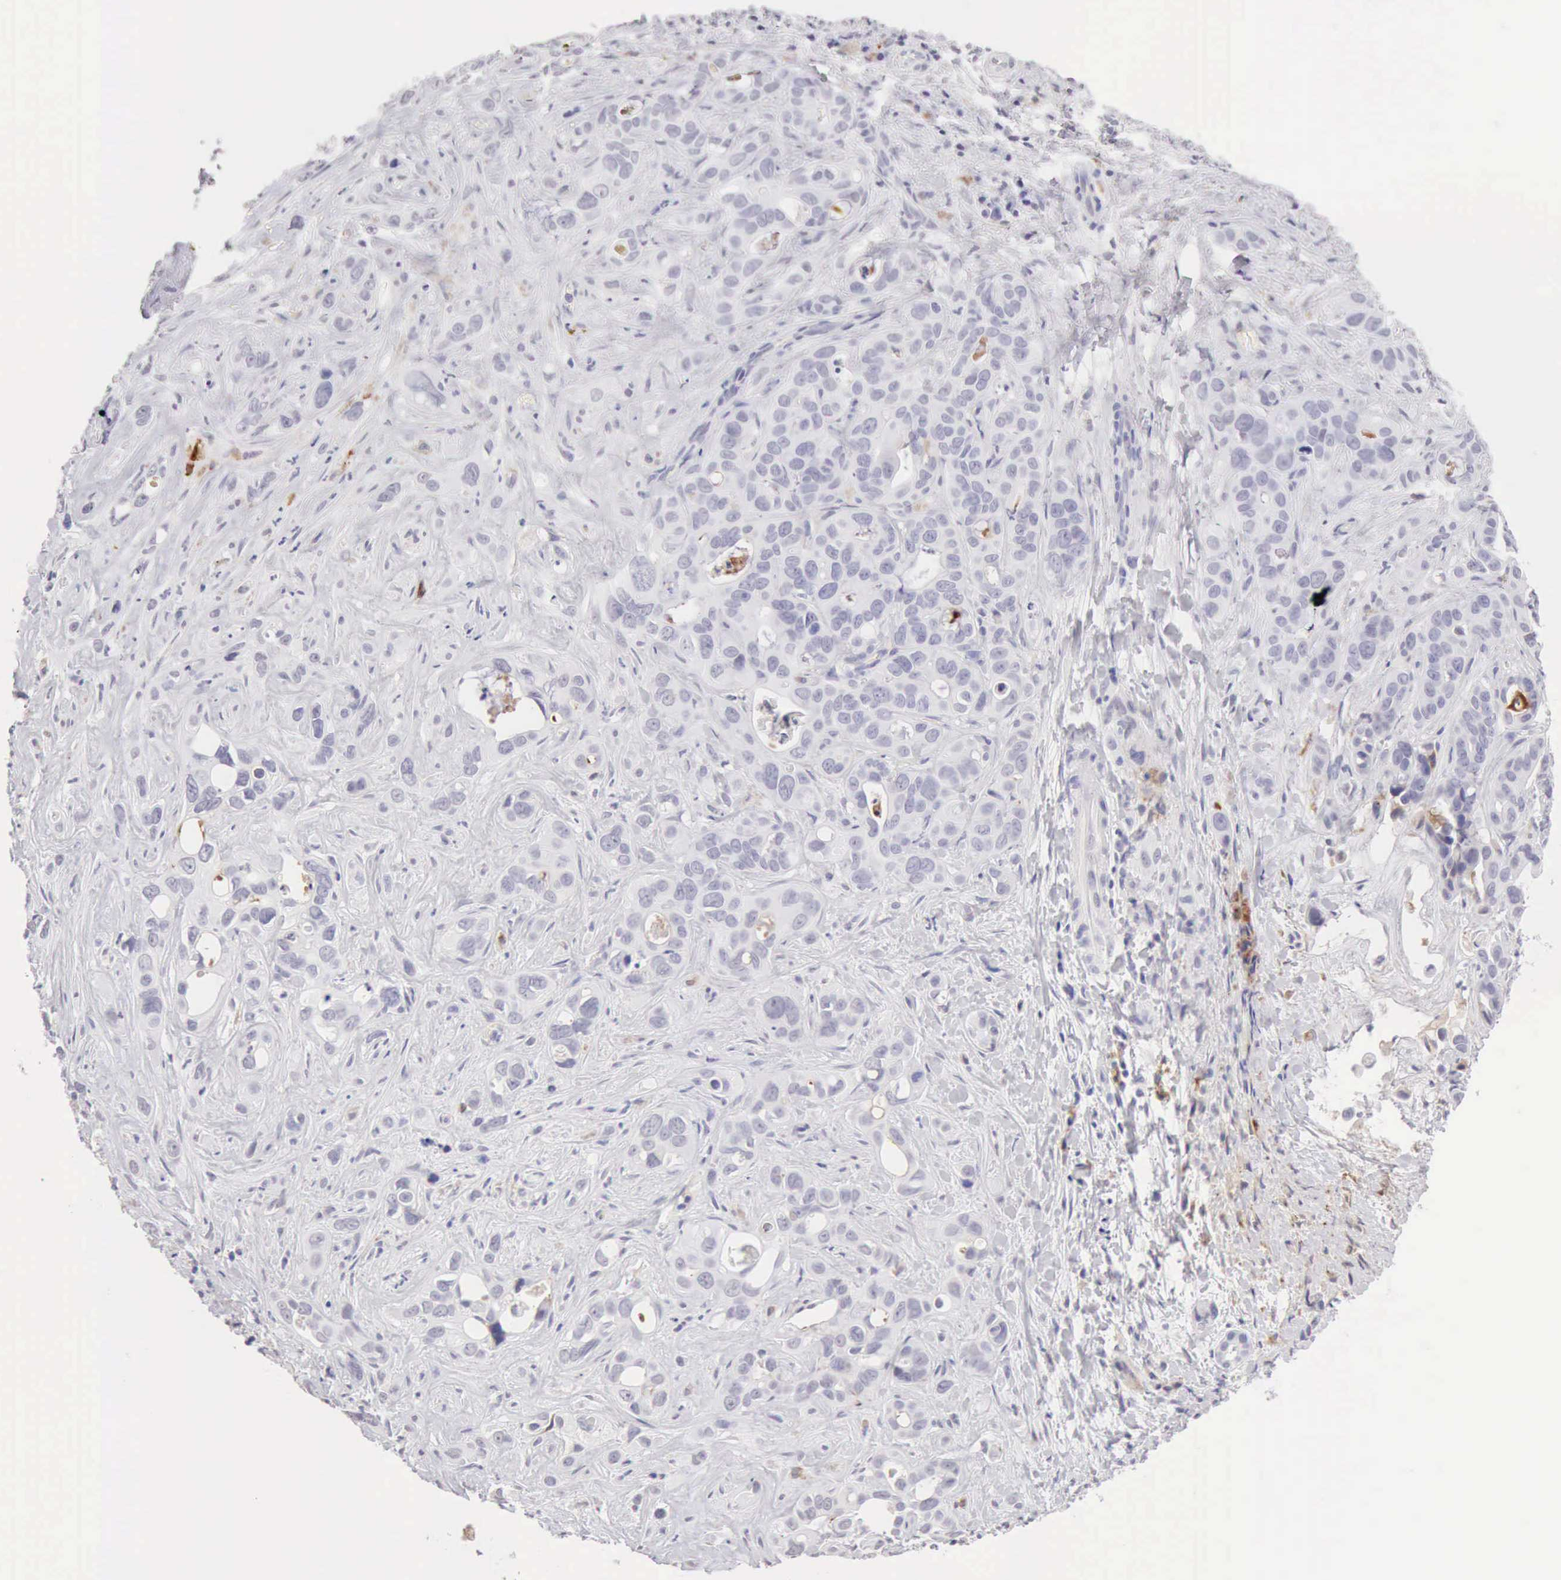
{"staining": {"intensity": "negative", "quantity": "none", "location": "none"}, "tissue": "liver cancer", "cell_type": "Tumor cells", "image_type": "cancer", "snomed": [{"axis": "morphology", "description": "Cholangiocarcinoma"}, {"axis": "topography", "description": "Liver"}], "caption": "Human liver cholangiocarcinoma stained for a protein using IHC exhibits no positivity in tumor cells.", "gene": "RNASE1", "patient": {"sex": "female", "age": 79}}